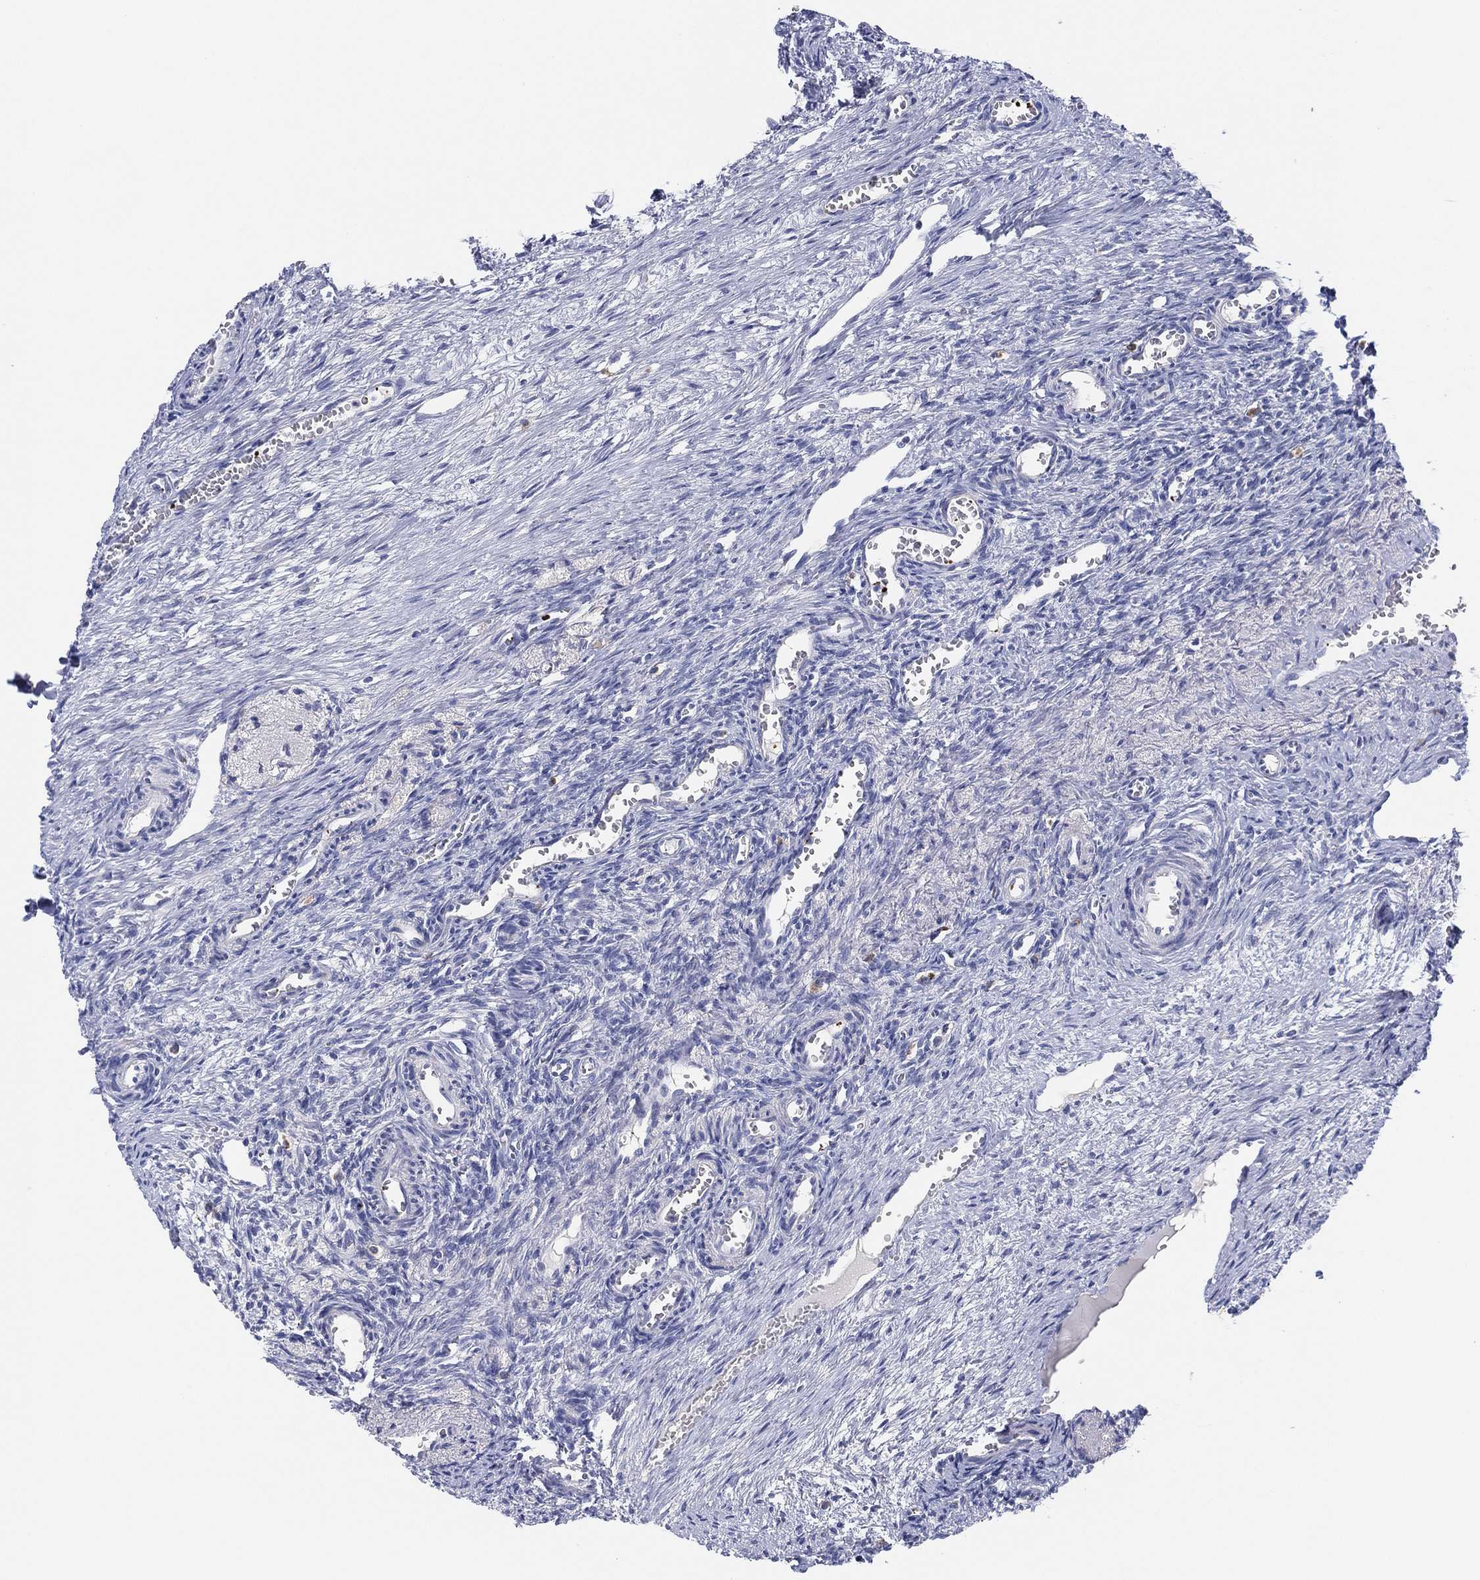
{"staining": {"intensity": "negative", "quantity": "none", "location": "none"}, "tissue": "ovary", "cell_type": "Follicle cells", "image_type": "normal", "snomed": [{"axis": "morphology", "description": "Normal tissue, NOS"}, {"axis": "topography", "description": "Ovary"}], "caption": "DAB (3,3'-diaminobenzidine) immunohistochemical staining of normal ovary exhibits no significant expression in follicle cells. (IHC, brightfield microscopy, high magnification).", "gene": "TMEM40", "patient": {"sex": "female", "age": 39}}